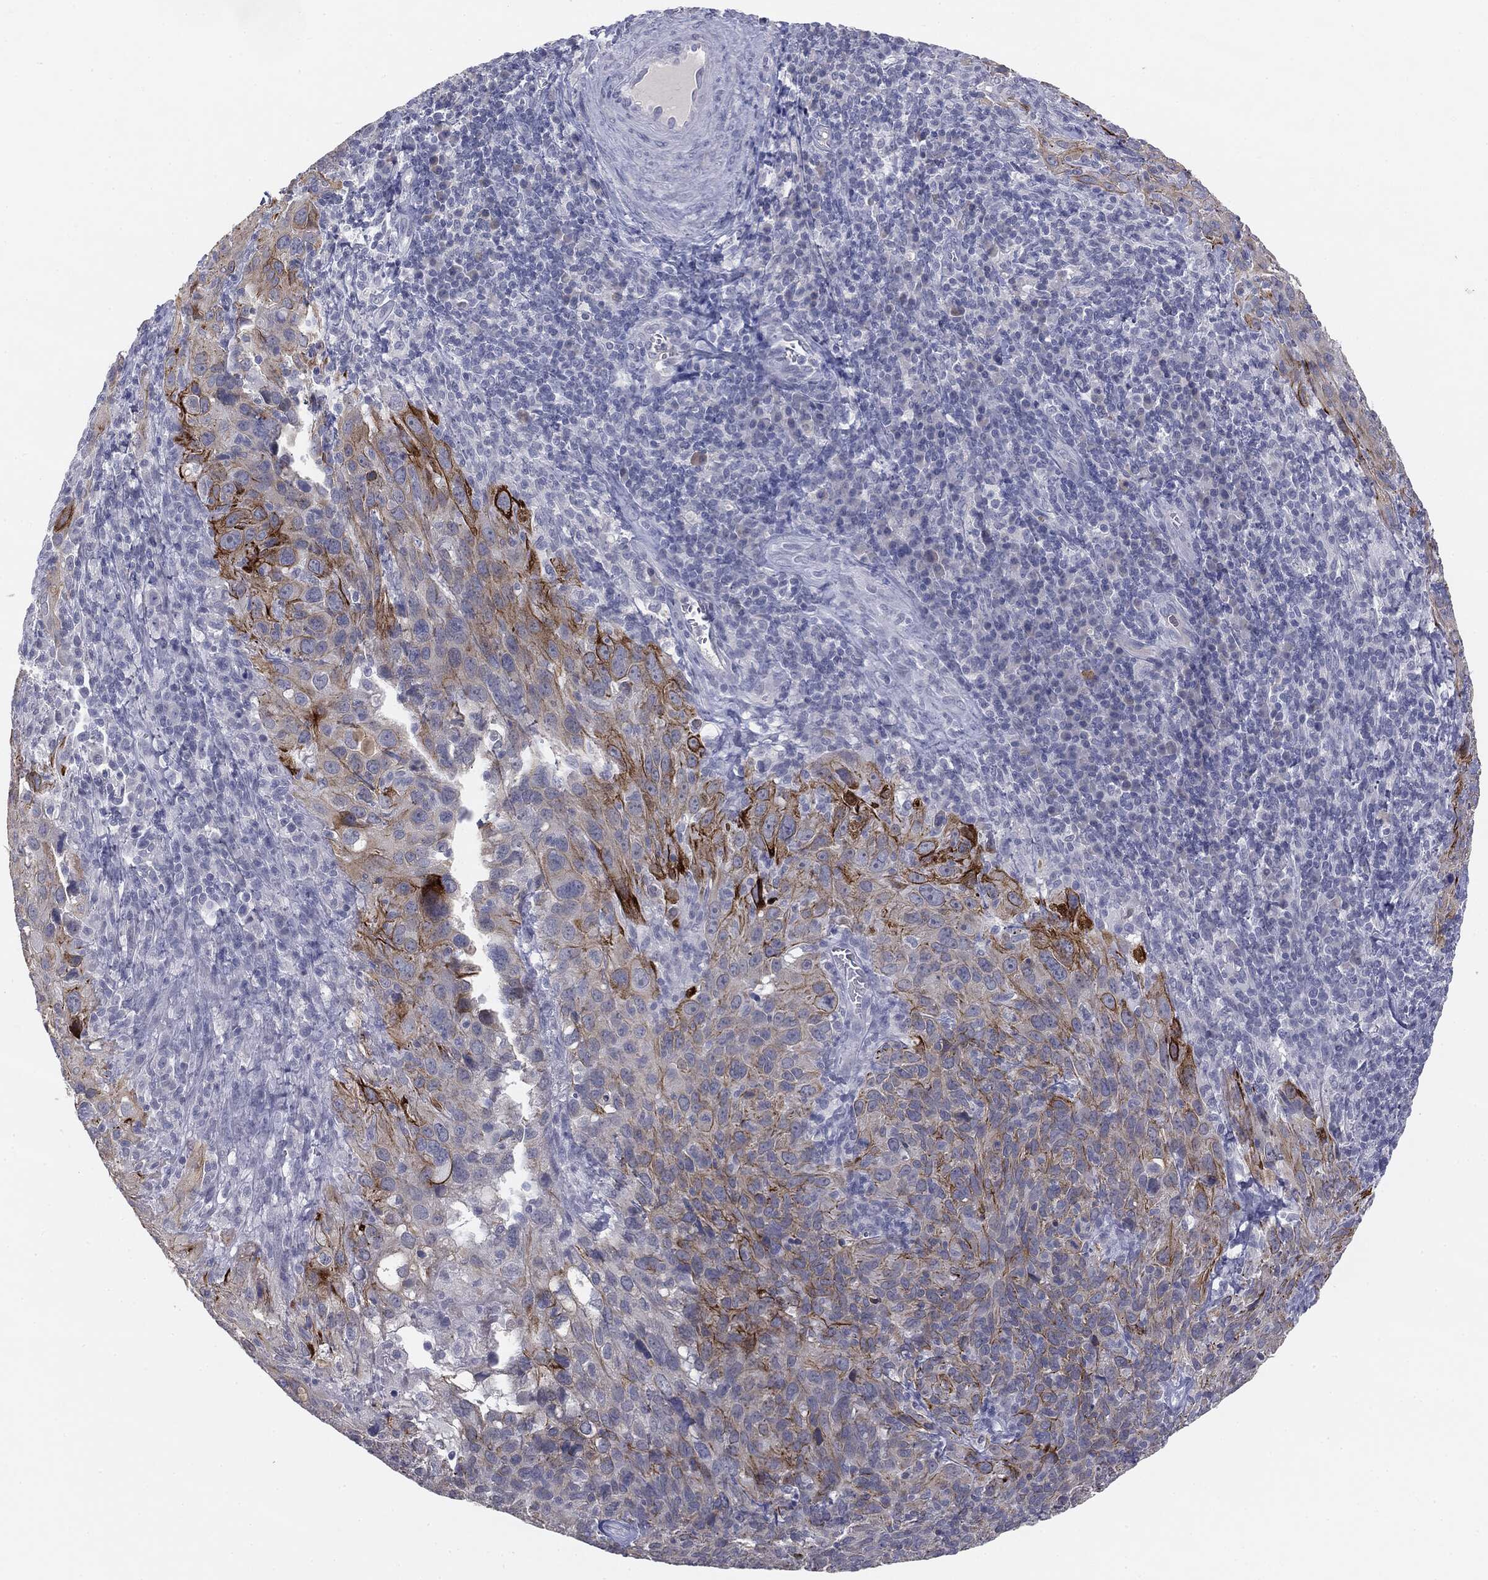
{"staining": {"intensity": "strong", "quantity": "<25%", "location": "cytoplasmic/membranous"}, "tissue": "cervical cancer", "cell_type": "Tumor cells", "image_type": "cancer", "snomed": [{"axis": "morphology", "description": "Squamous cell carcinoma, NOS"}, {"axis": "topography", "description": "Cervix"}], "caption": "Cervical squamous cell carcinoma stained for a protein (brown) reveals strong cytoplasmic/membranous positive expression in approximately <25% of tumor cells.", "gene": "MUC1", "patient": {"sex": "female", "age": 51}}